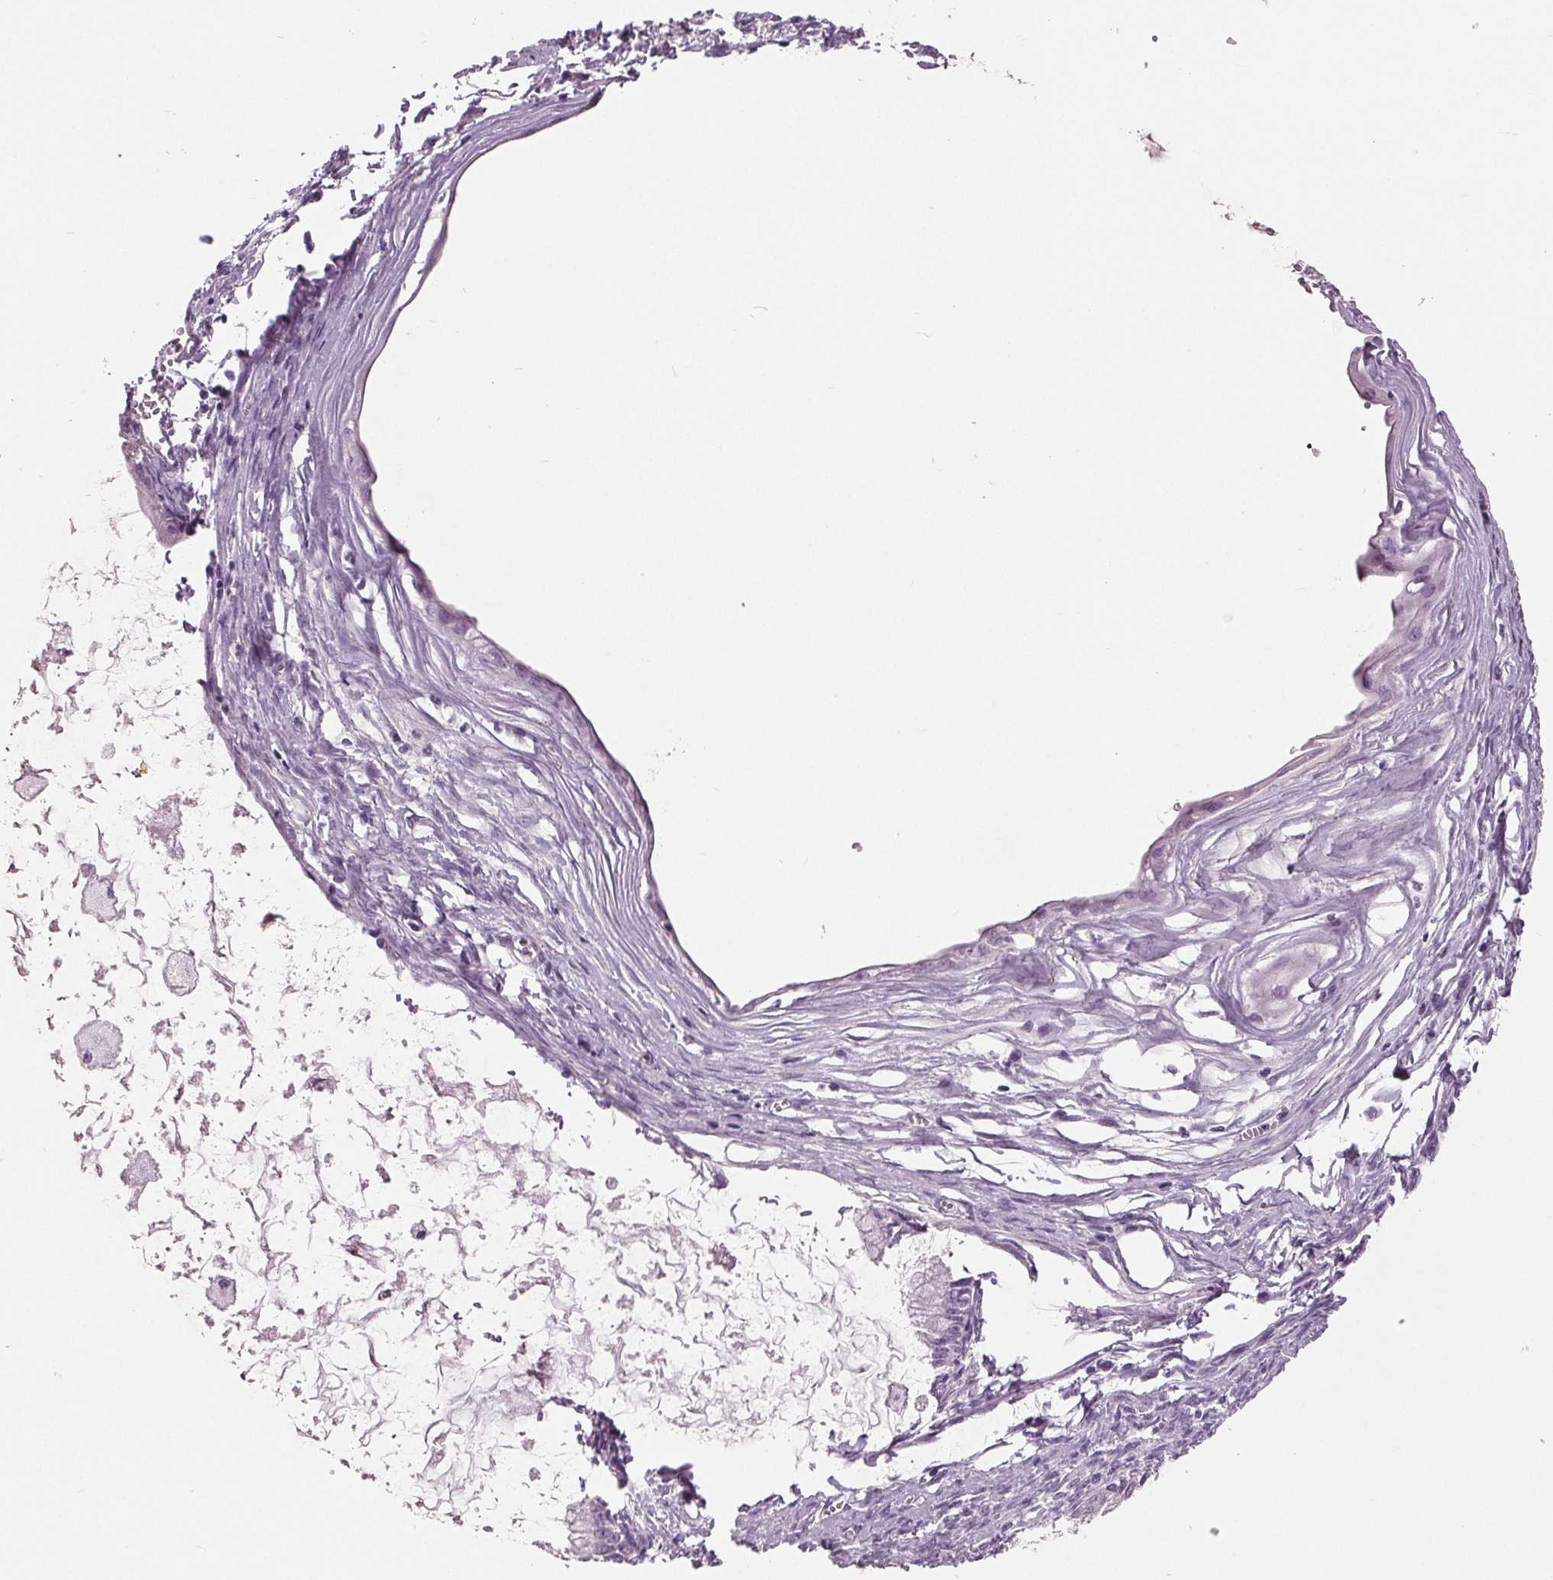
{"staining": {"intensity": "negative", "quantity": "none", "location": "none"}, "tissue": "ovarian cancer", "cell_type": "Tumor cells", "image_type": "cancer", "snomed": [{"axis": "morphology", "description": "Cystadenocarcinoma, mucinous, NOS"}, {"axis": "topography", "description": "Ovary"}], "caption": "IHC micrograph of human ovarian cancer (mucinous cystadenocarcinoma) stained for a protein (brown), which reveals no expression in tumor cells. (IHC, brightfield microscopy, high magnification).", "gene": "AMBP", "patient": {"sex": "female", "age": 34}}